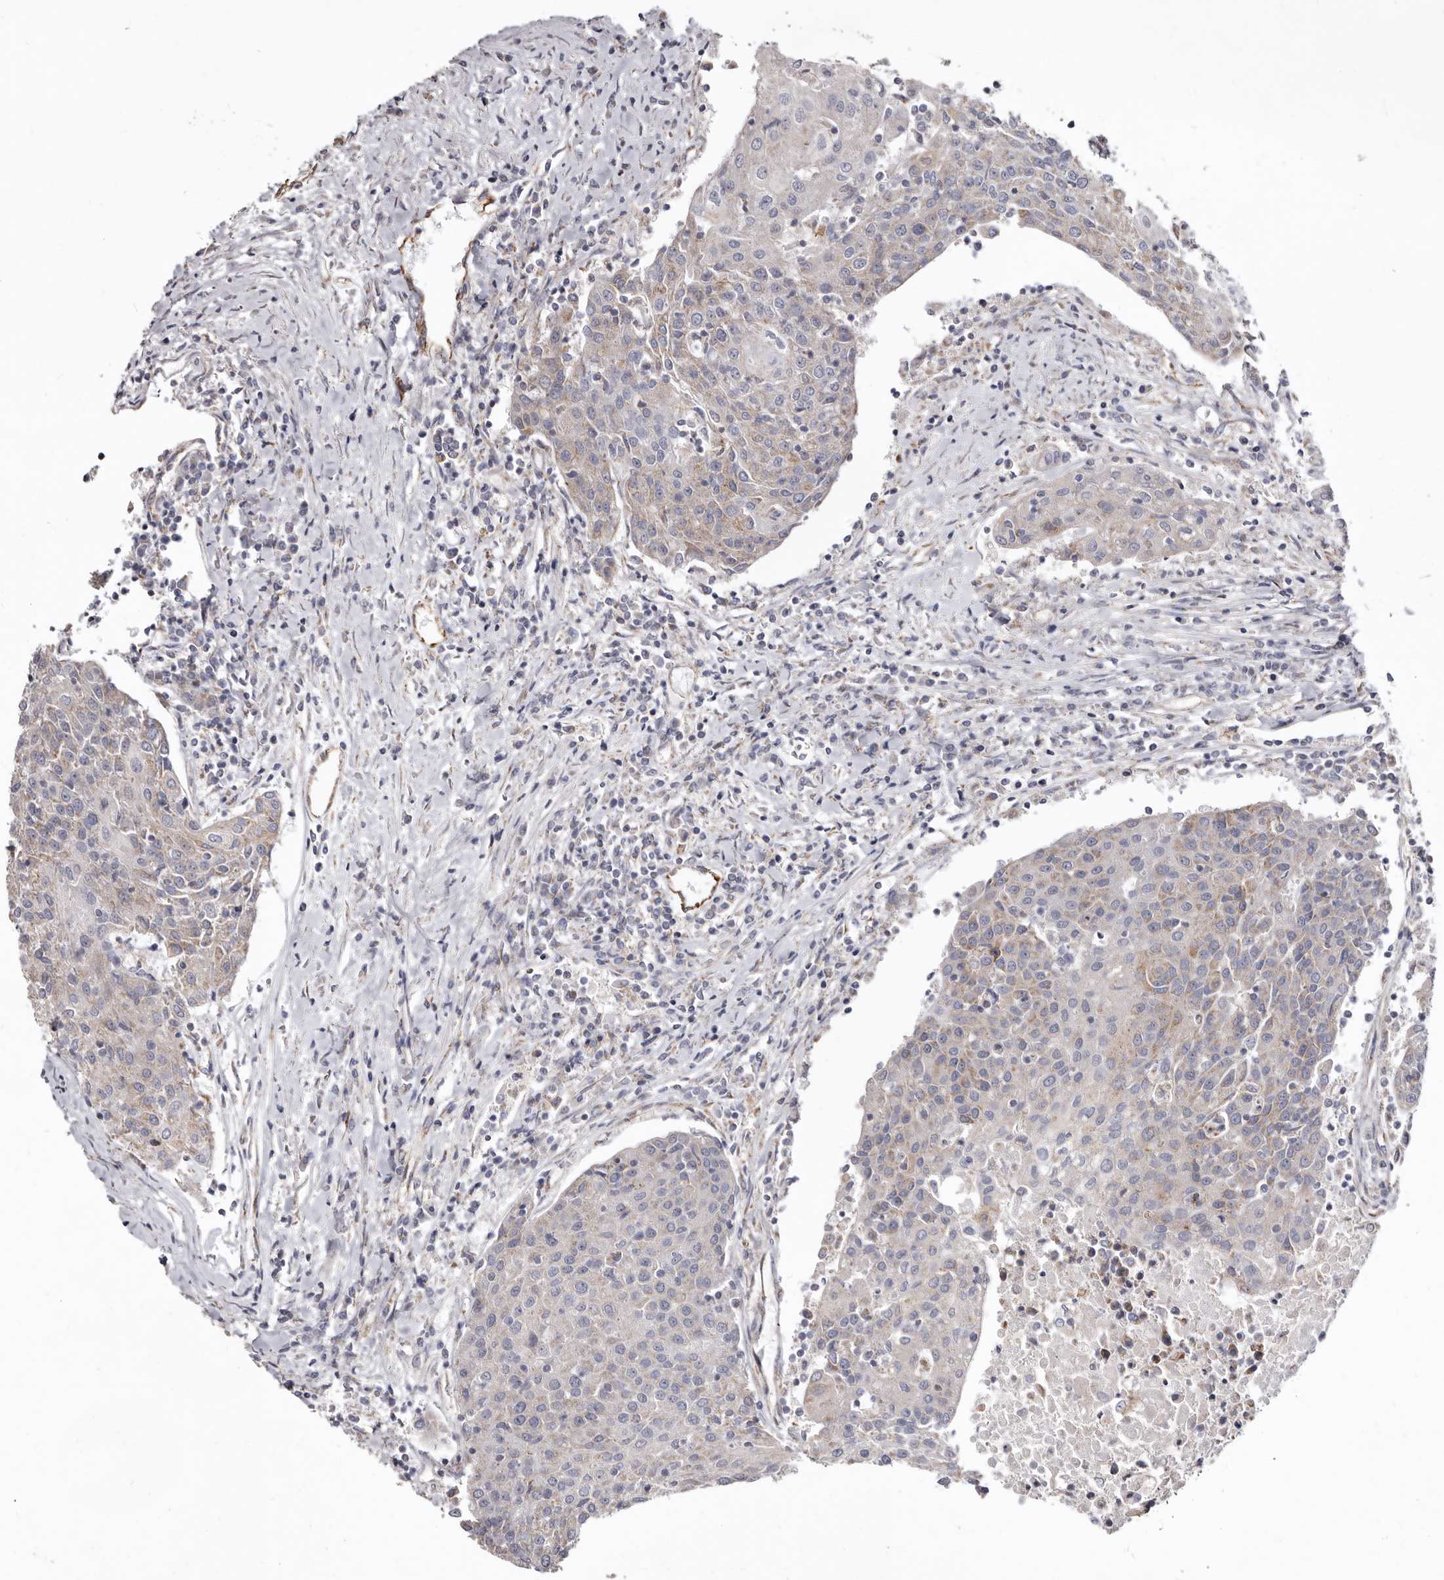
{"staining": {"intensity": "weak", "quantity": ">75%", "location": "cytoplasmic/membranous"}, "tissue": "urothelial cancer", "cell_type": "Tumor cells", "image_type": "cancer", "snomed": [{"axis": "morphology", "description": "Urothelial carcinoma, High grade"}, {"axis": "topography", "description": "Urinary bladder"}], "caption": "This image reveals IHC staining of human urothelial carcinoma (high-grade), with low weak cytoplasmic/membranous expression in about >75% of tumor cells.", "gene": "FMO2", "patient": {"sex": "female", "age": 85}}